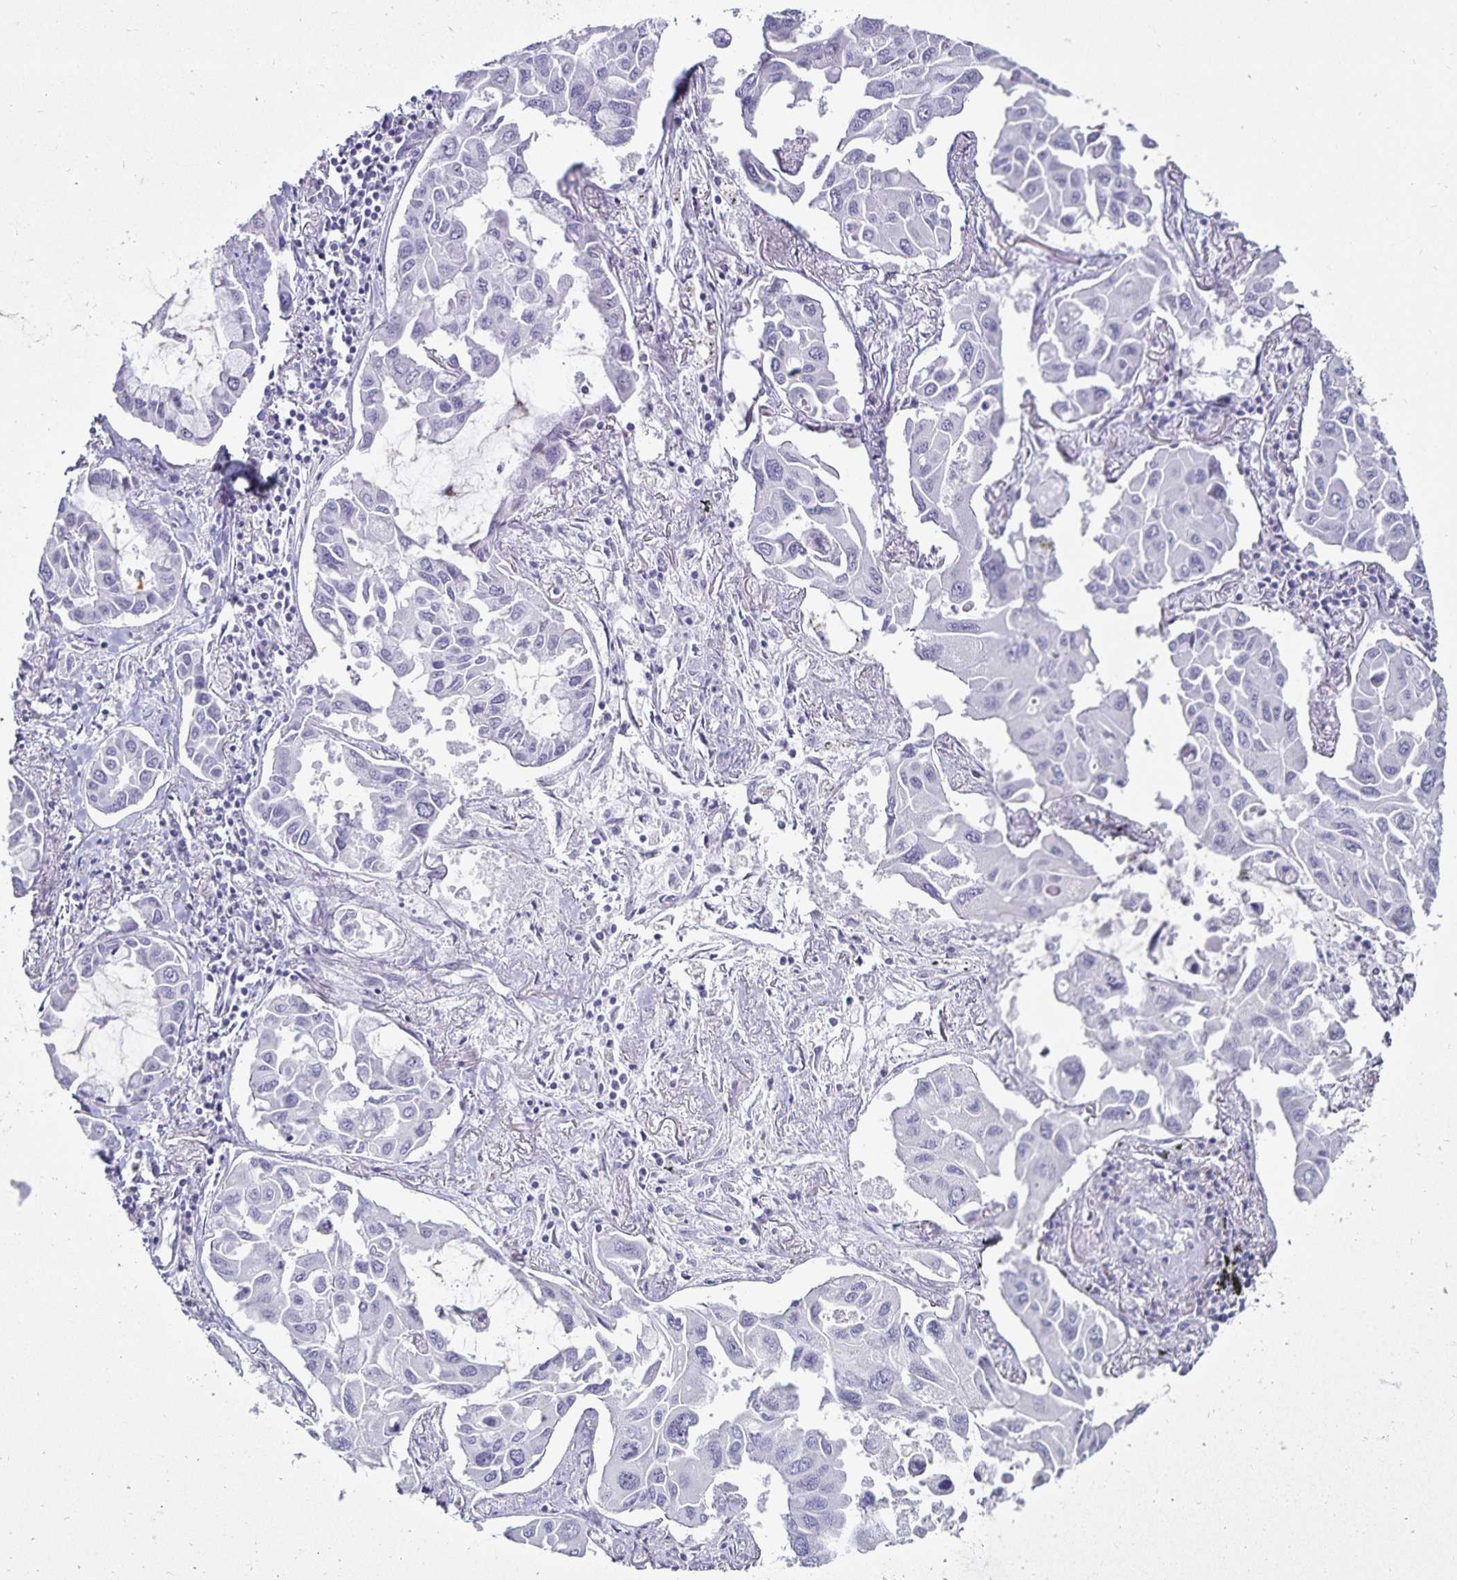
{"staining": {"intensity": "negative", "quantity": "none", "location": "none"}, "tissue": "lung cancer", "cell_type": "Tumor cells", "image_type": "cancer", "snomed": [{"axis": "morphology", "description": "Adenocarcinoma, NOS"}, {"axis": "topography", "description": "Lung"}], "caption": "The micrograph displays no staining of tumor cells in lung cancer. (Immunohistochemistry (ihc), brightfield microscopy, high magnification).", "gene": "DEFA6", "patient": {"sex": "male", "age": 64}}